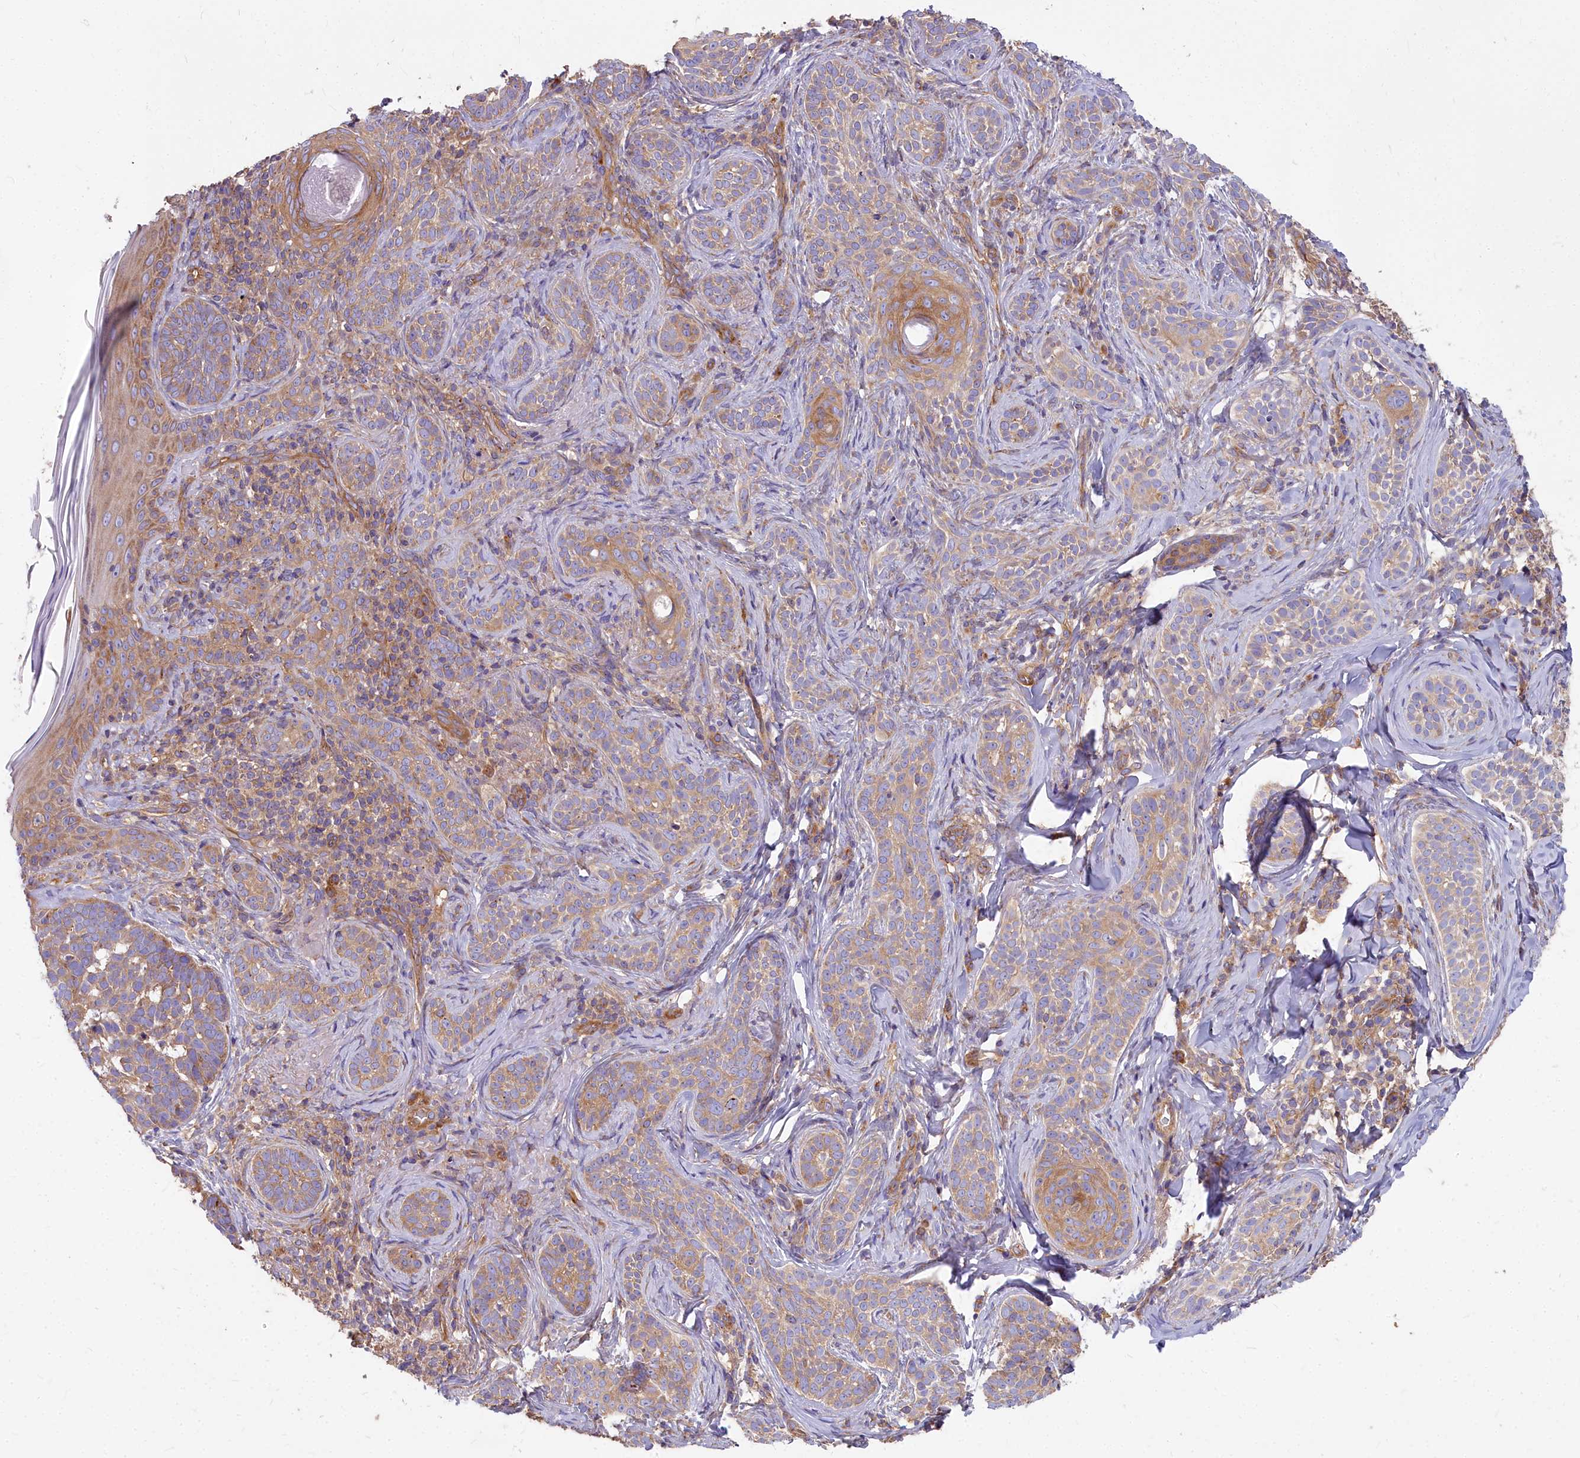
{"staining": {"intensity": "weak", "quantity": ">75%", "location": "cytoplasmic/membranous"}, "tissue": "skin cancer", "cell_type": "Tumor cells", "image_type": "cancer", "snomed": [{"axis": "morphology", "description": "Basal cell carcinoma"}, {"axis": "topography", "description": "Skin"}], "caption": "Approximately >75% of tumor cells in human basal cell carcinoma (skin) display weak cytoplasmic/membranous protein positivity as visualized by brown immunohistochemical staining.", "gene": "DCTN3", "patient": {"sex": "male", "age": 71}}